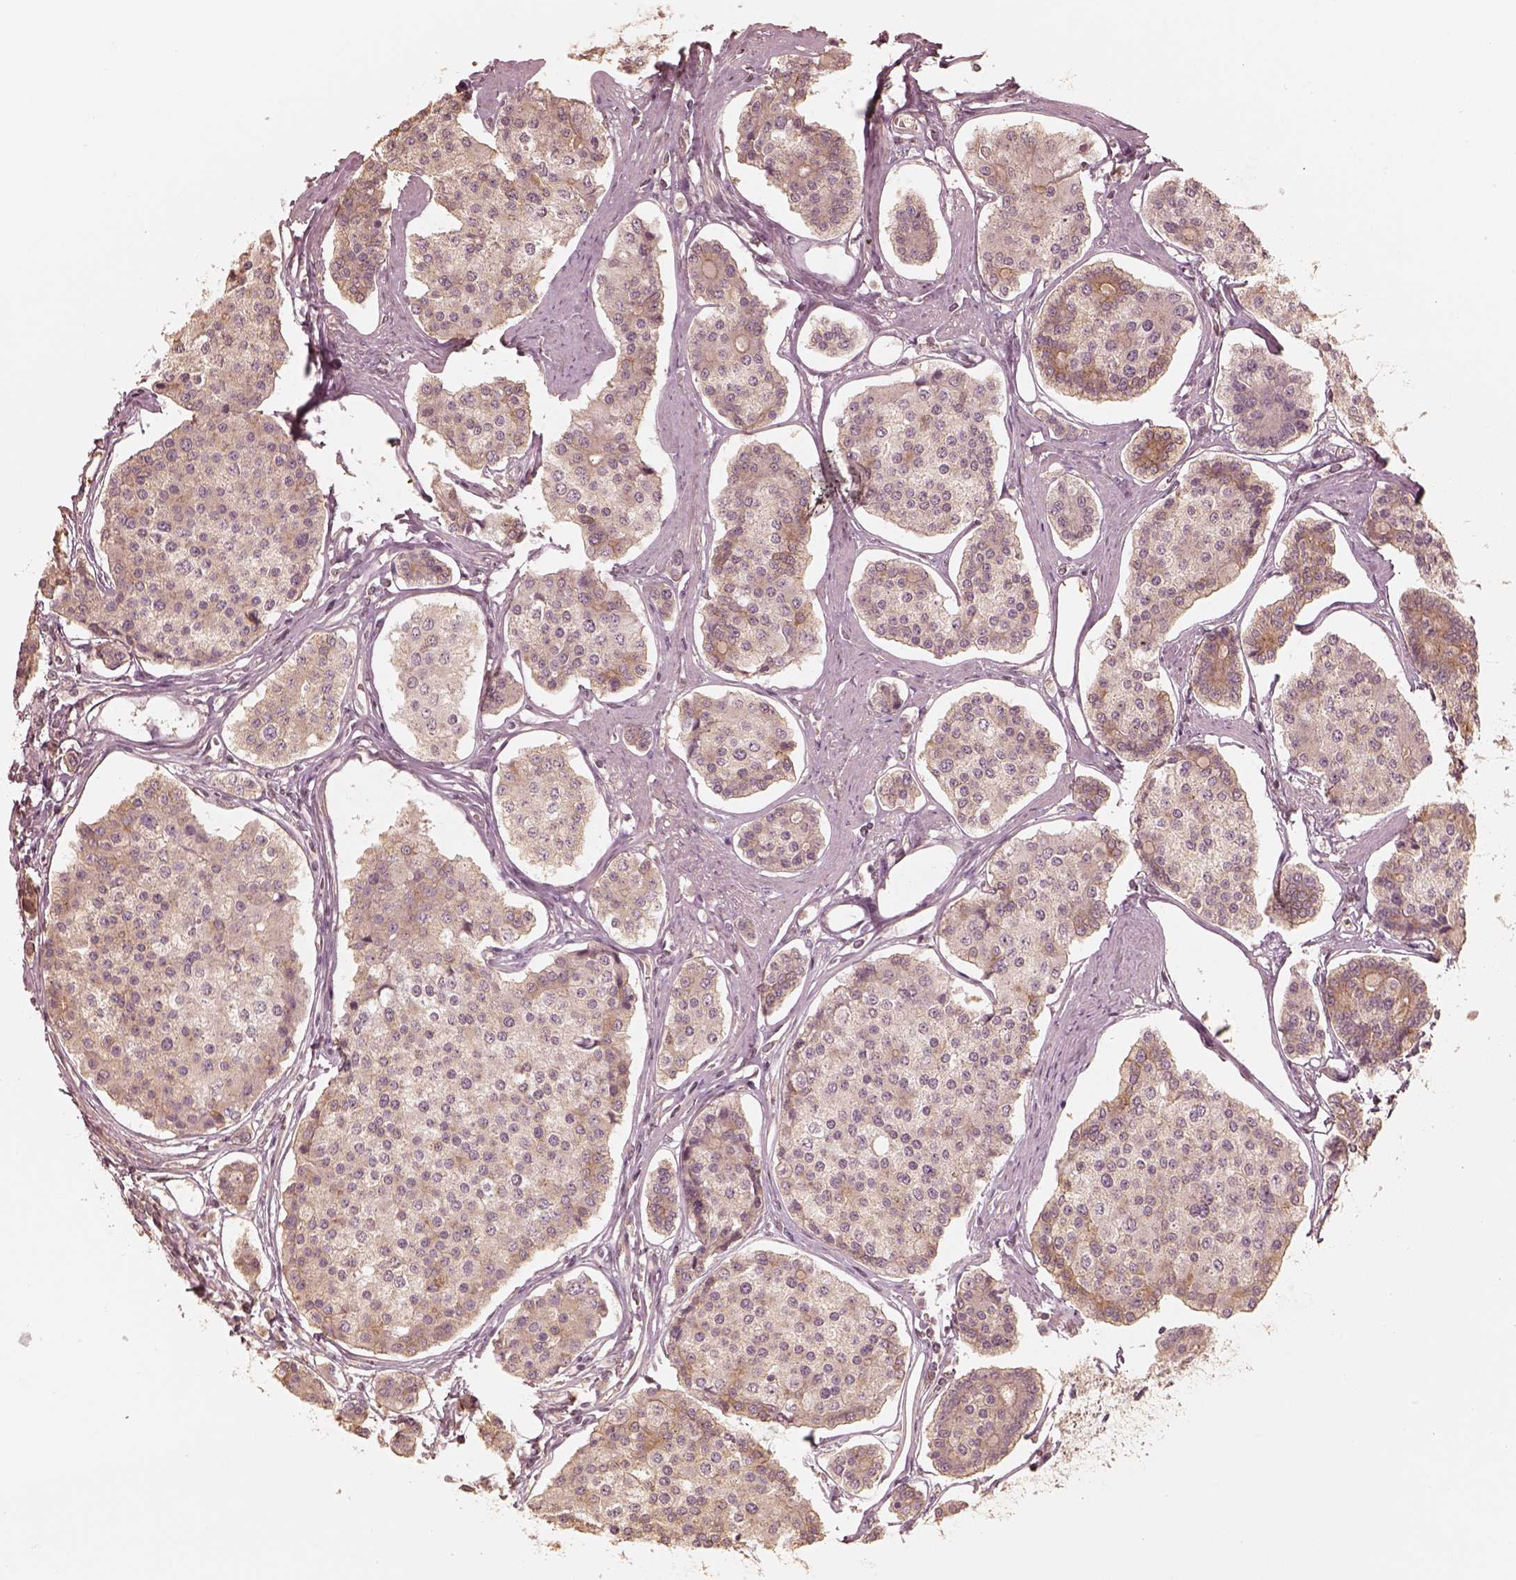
{"staining": {"intensity": "weak", "quantity": "<25%", "location": "cytoplasmic/membranous"}, "tissue": "carcinoid", "cell_type": "Tumor cells", "image_type": "cancer", "snomed": [{"axis": "morphology", "description": "Carcinoid, malignant, NOS"}, {"axis": "topography", "description": "Small intestine"}], "caption": "Carcinoid (malignant) stained for a protein using immunohistochemistry exhibits no staining tumor cells.", "gene": "KIF5C", "patient": {"sex": "female", "age": 65}}